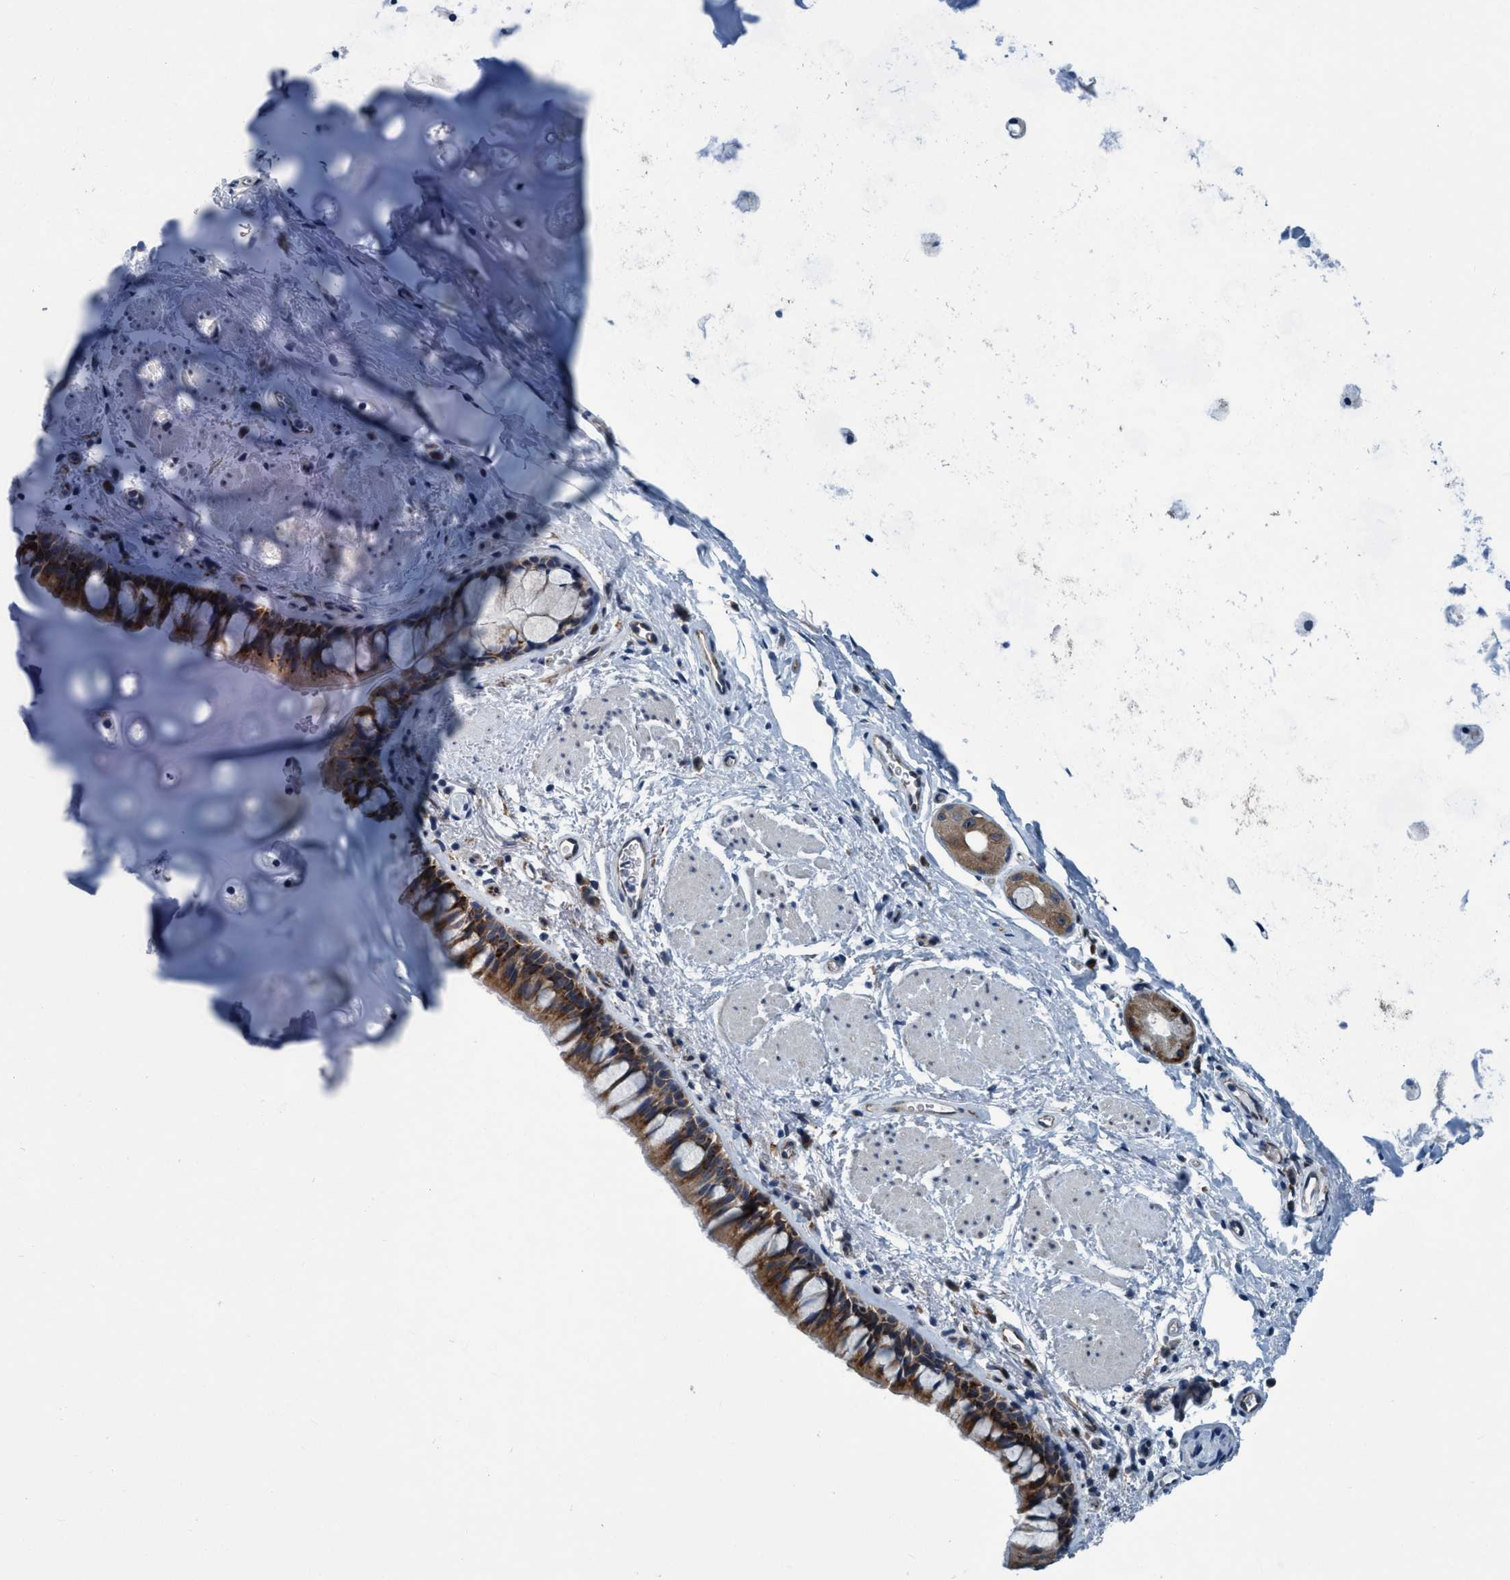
{"staining": {"intensity": "strong", "quantity": ">75%", "location": "cytoplasmic/membranous"}, "tissue": "bronchus", "cell_type": "Respiratory epithelial cells", "image_type": "normal", "snomed": [{"axis": "morphology", "description": "Normal tissue, NOS"}, {"axis": "topography", "description": "Cartilage tissue"}, {"axis": "topography", "description": "Bronchus"}], "caption": "Normal bronchus was stained to show a protein in brown. There is high levels of strong cytoplasmic/membranous positivity in approximately >75% of respiratory epithelial cells.", "gene": "ARMC9", "patient": {"sex": "female", "age": 53}}